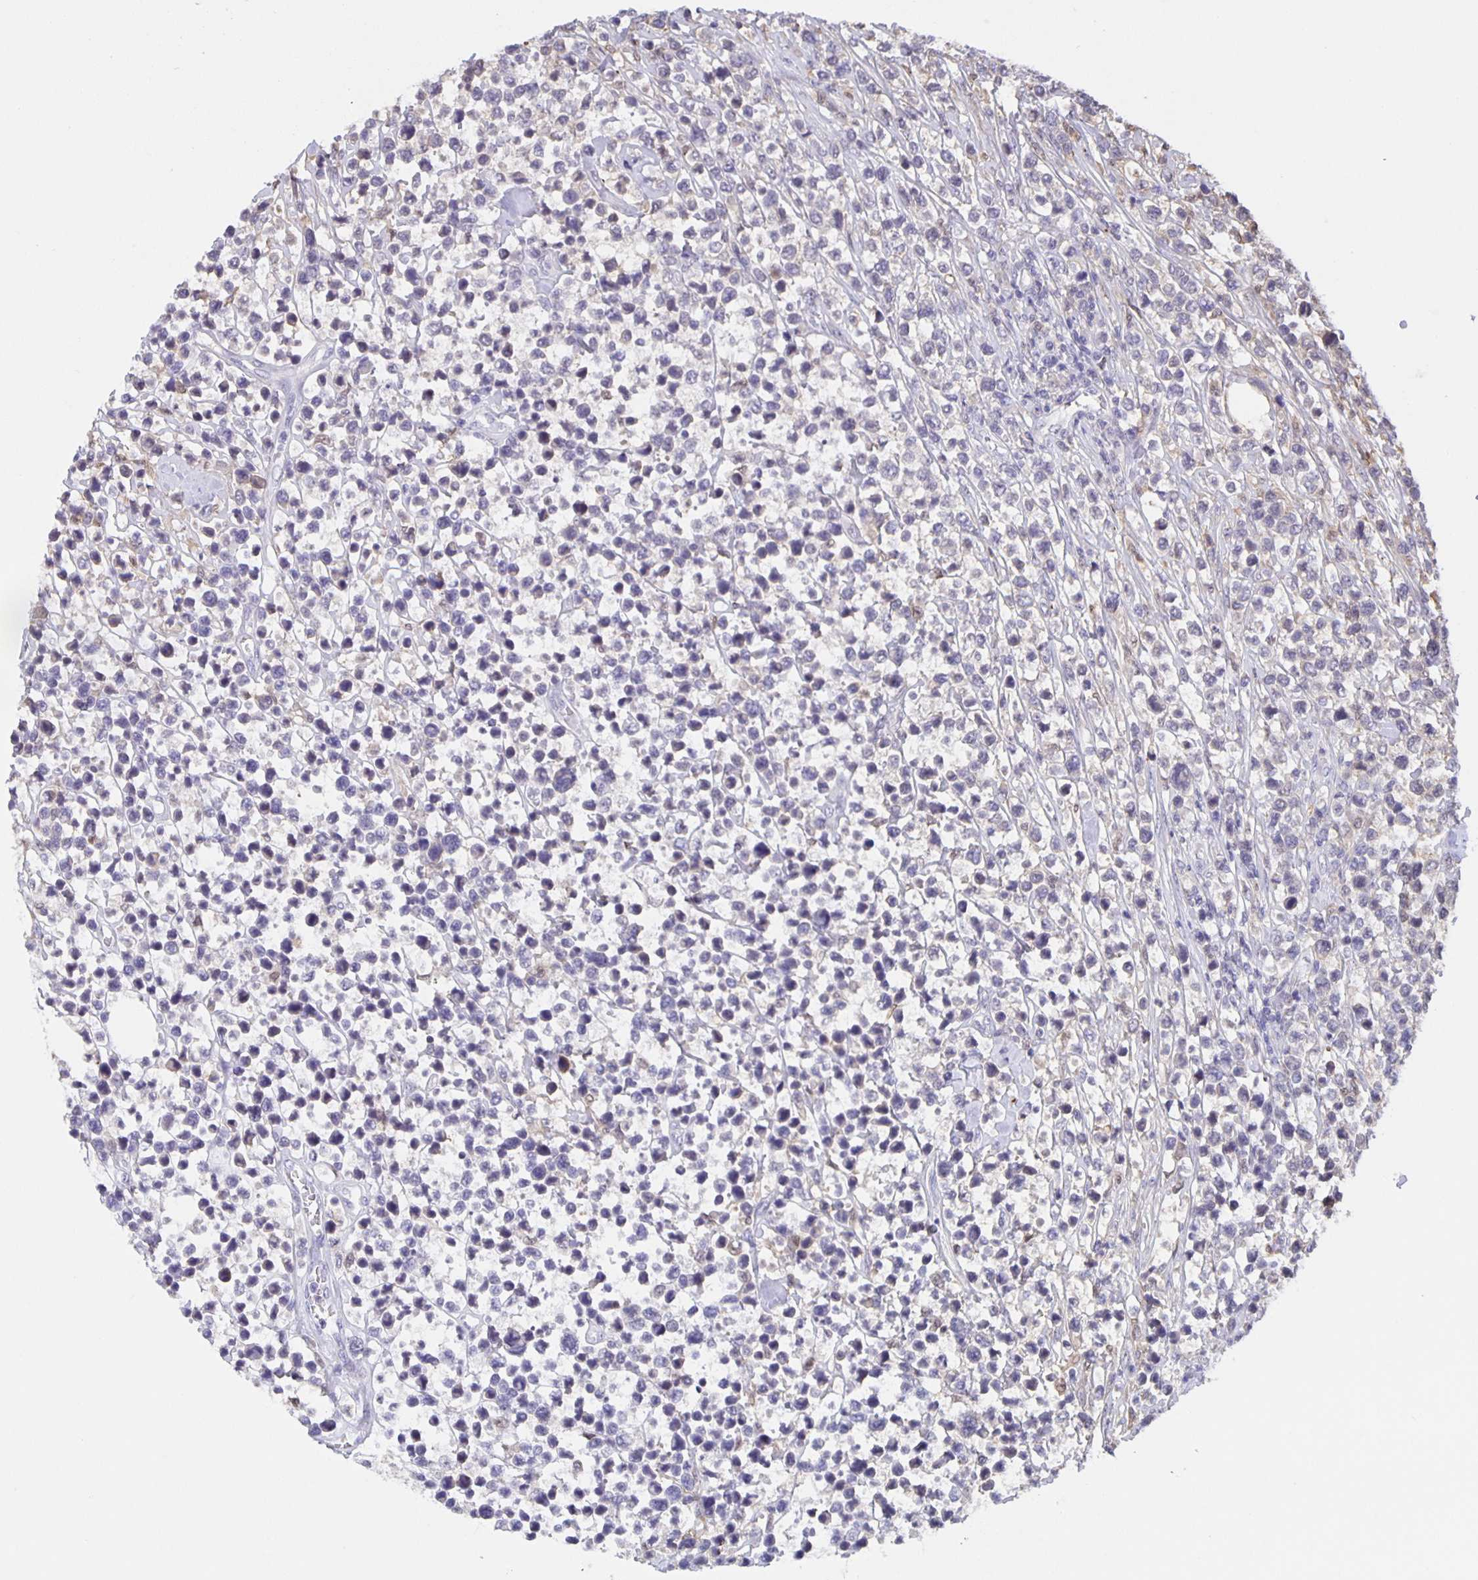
{"staining": {"intensity": "negative", "quantity": "none", "location": "none"}, "tissue": "lymphoma", "cell_type": "Tumor cells", "image_type": "cancer", "snomed": [{"axis": "morphology", "description": "Malignant lymphoma, non-Hodgkin's type, High grade"}, {"axis": "topography", "description": "Soft tissue"}], "caption": "Protein analysis of high-grade malignant lymphoma, non-Hodgkin's type demonstrates no significant positivity in tumor cells.", "gene": "MARCHF6", "patient": {"sex": "female", "age": 56}}